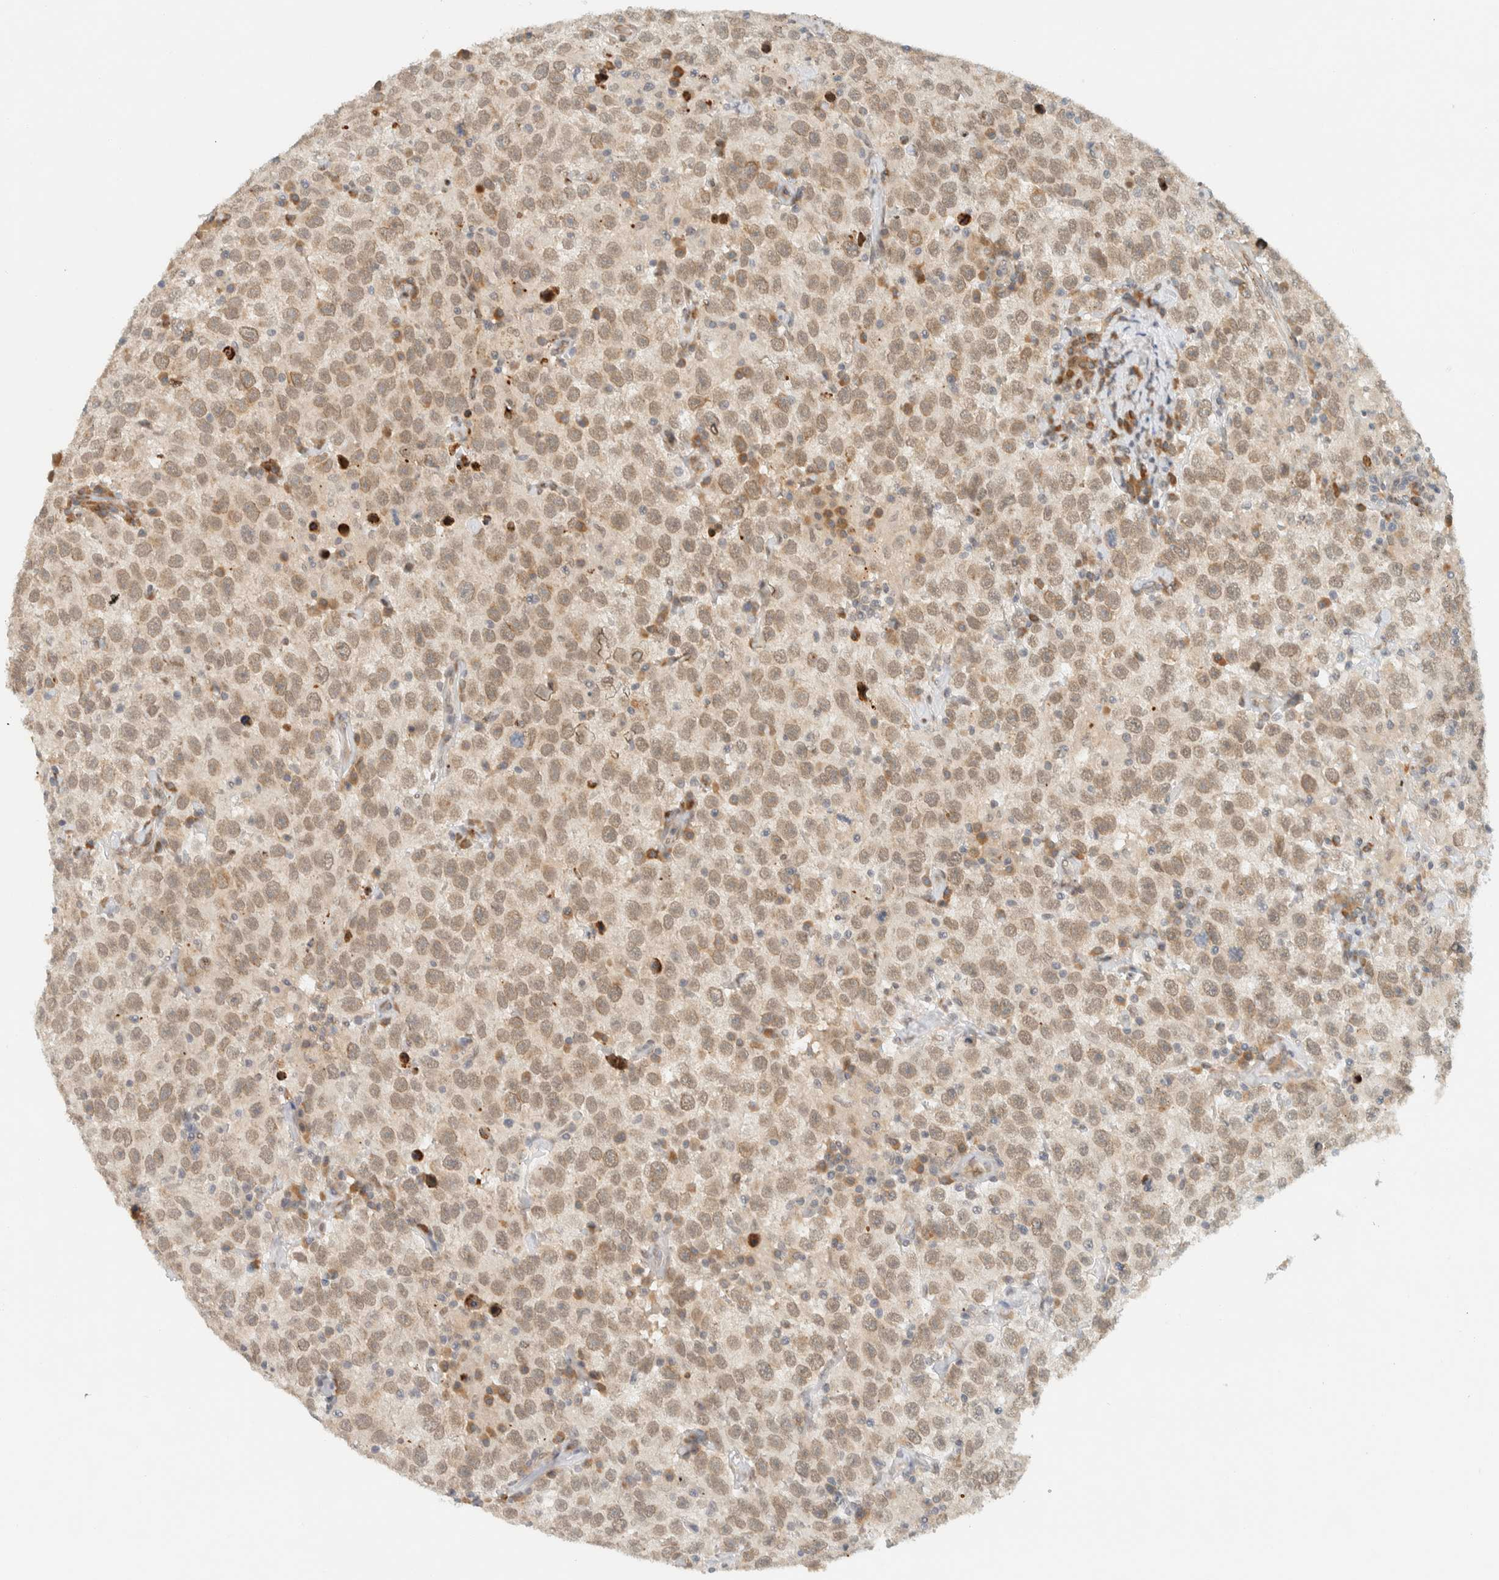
{"staining": {"intensity": "weak", "quantity": ">75%", "location": "cytoplasmic/membranous,nuclear"}, "tissue": "testis cancer", "cell_type": "Tumor cells", "image_type": "cancer", "snomed": [{"axis": "morphology", "description": "Seminoma, NOS"}, {"axis": "topography", "description": "Testis"}], "caption": "Weak cytoplasmic/membranous and nuclear protein expression is identified in about >75% of tumor cells in testis cancer (seminoma).", "gene": "ITPRID1", "patient": {"sex": "male", "age": 41}}